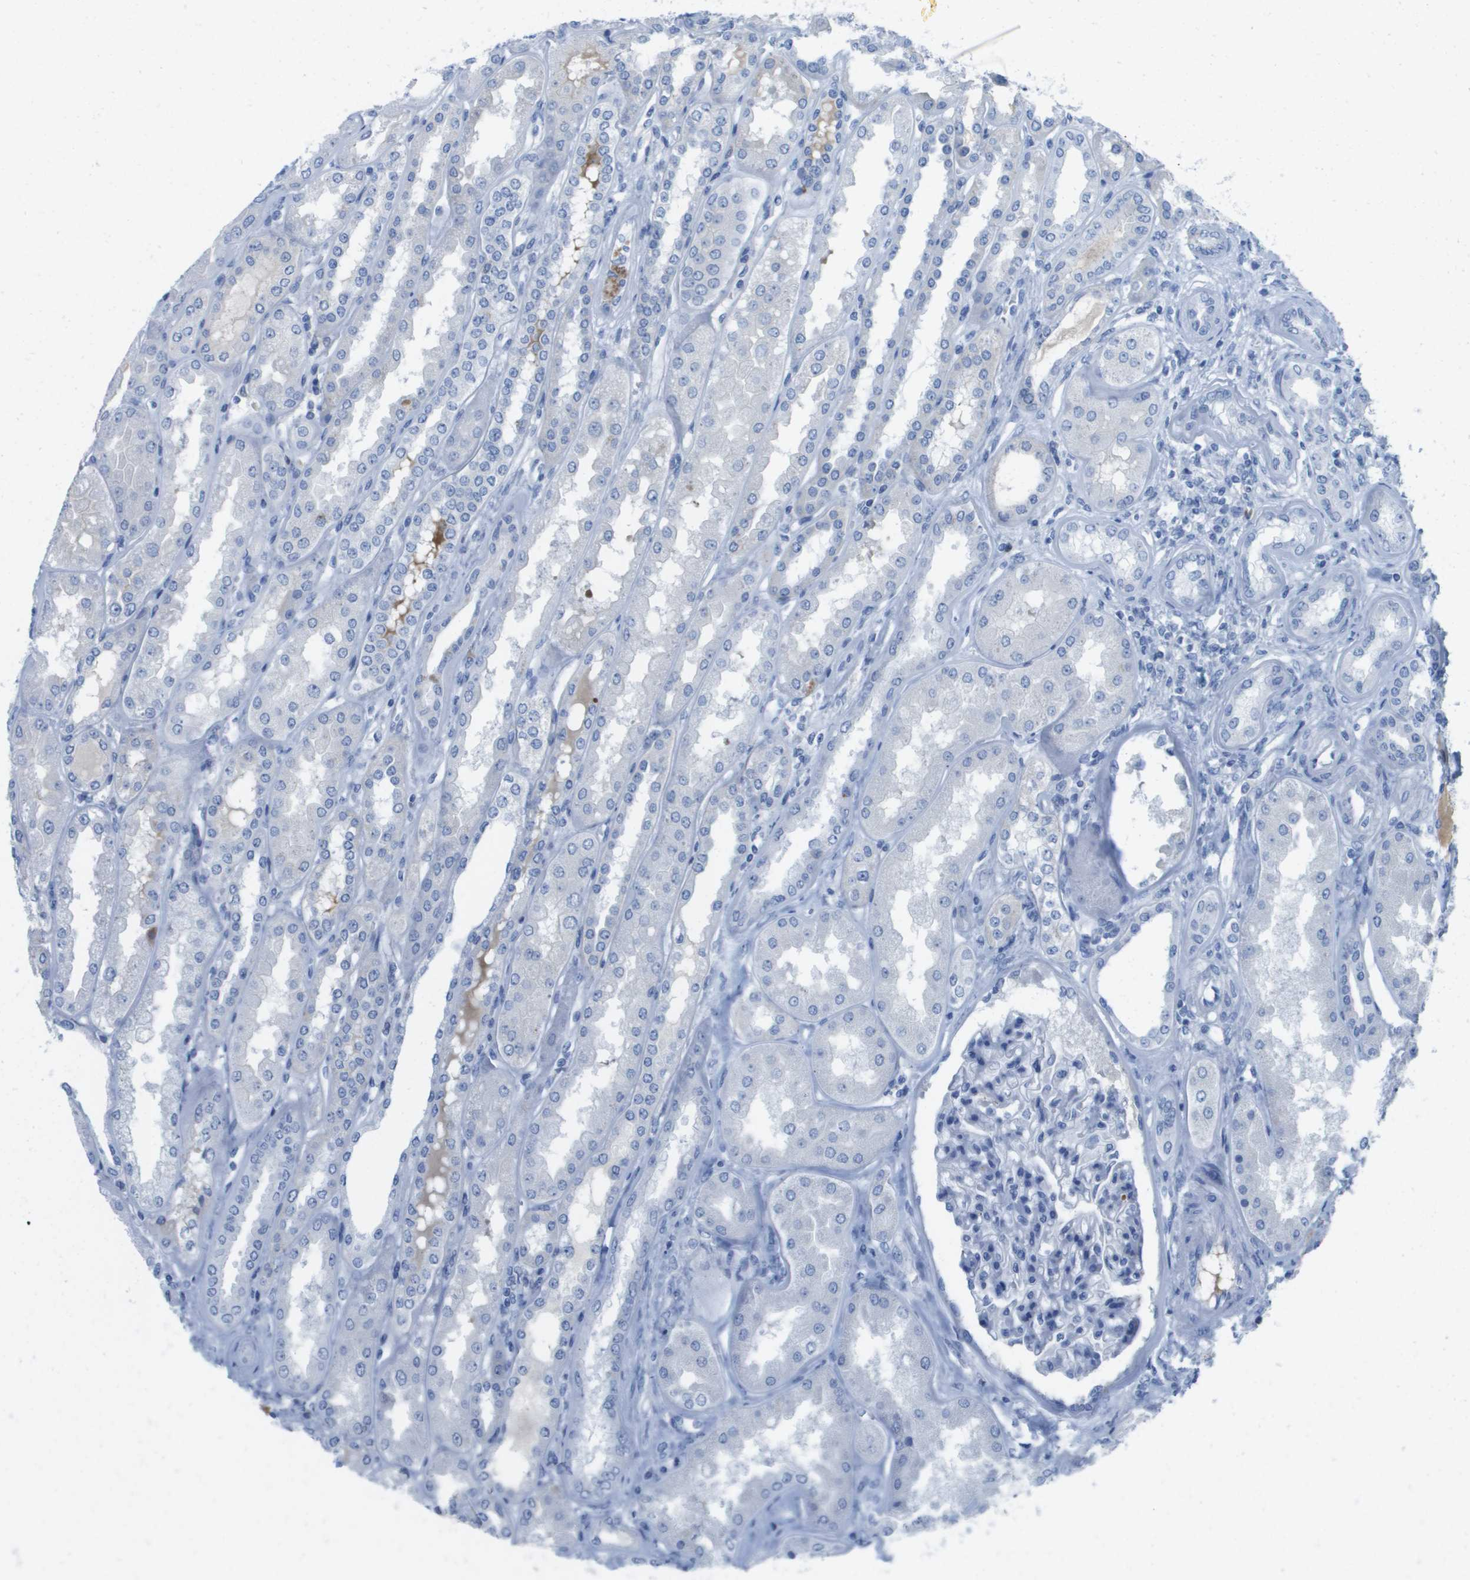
{"staining": {"intensity": "negative", "quantity": "none", "location": "none"}, "tissue": "kidney", "cell_type": "Cells in glomeruli", "image_type": "normal", "snomed": [{"axis": "morphology", "description": "Normal tissue, NOS"}, {"axis": "topography", "description": "Kidney"}], "caption": "Immunohistochemistry of unremarkable kidney shows no positivity in cells in glomeruli. Brightfield microscopy of immunohistochemistry stained with DAB (brown) and hematoxylin (blue), captured at high magnification.", "gene": "GPR18", "patient": {"sex": "female", "age": 56}}